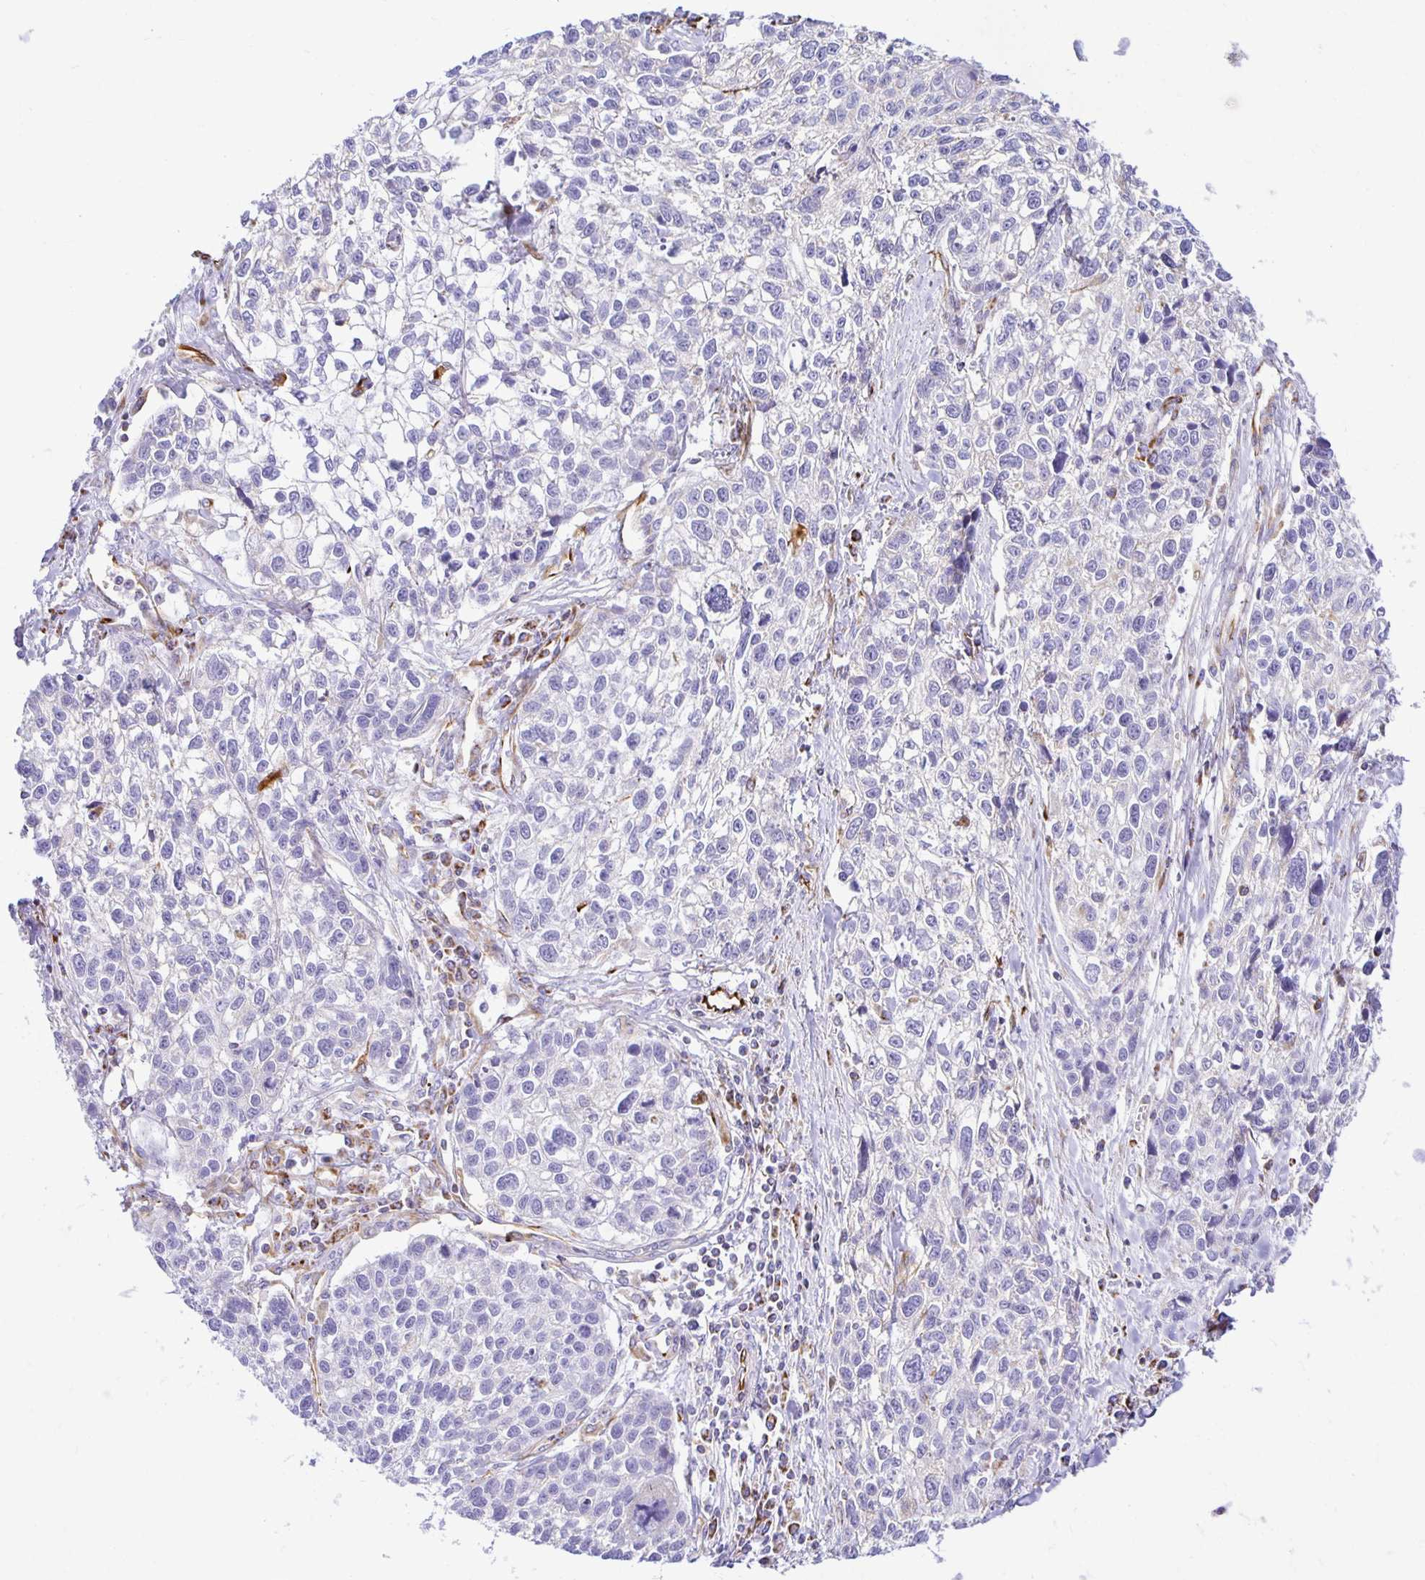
{"staining": {"intensity": "negative", "quantity": "none", "location": "none"}, "tissue": "lung cancer", "cell_type": "Tumor cells", "image_type": "cancer", "snomed": [{"axis": "morphology", "description": "Squamous cell carcinoma, NOS"}, {"axis": "topography", "description": "Lung"}], "caption": "There is no significant staining in tumor cells of lung cancer (squamous cell carcinoma).", "gene": "PLAAT2", "patient": {"sex": "male", "age": 74}}